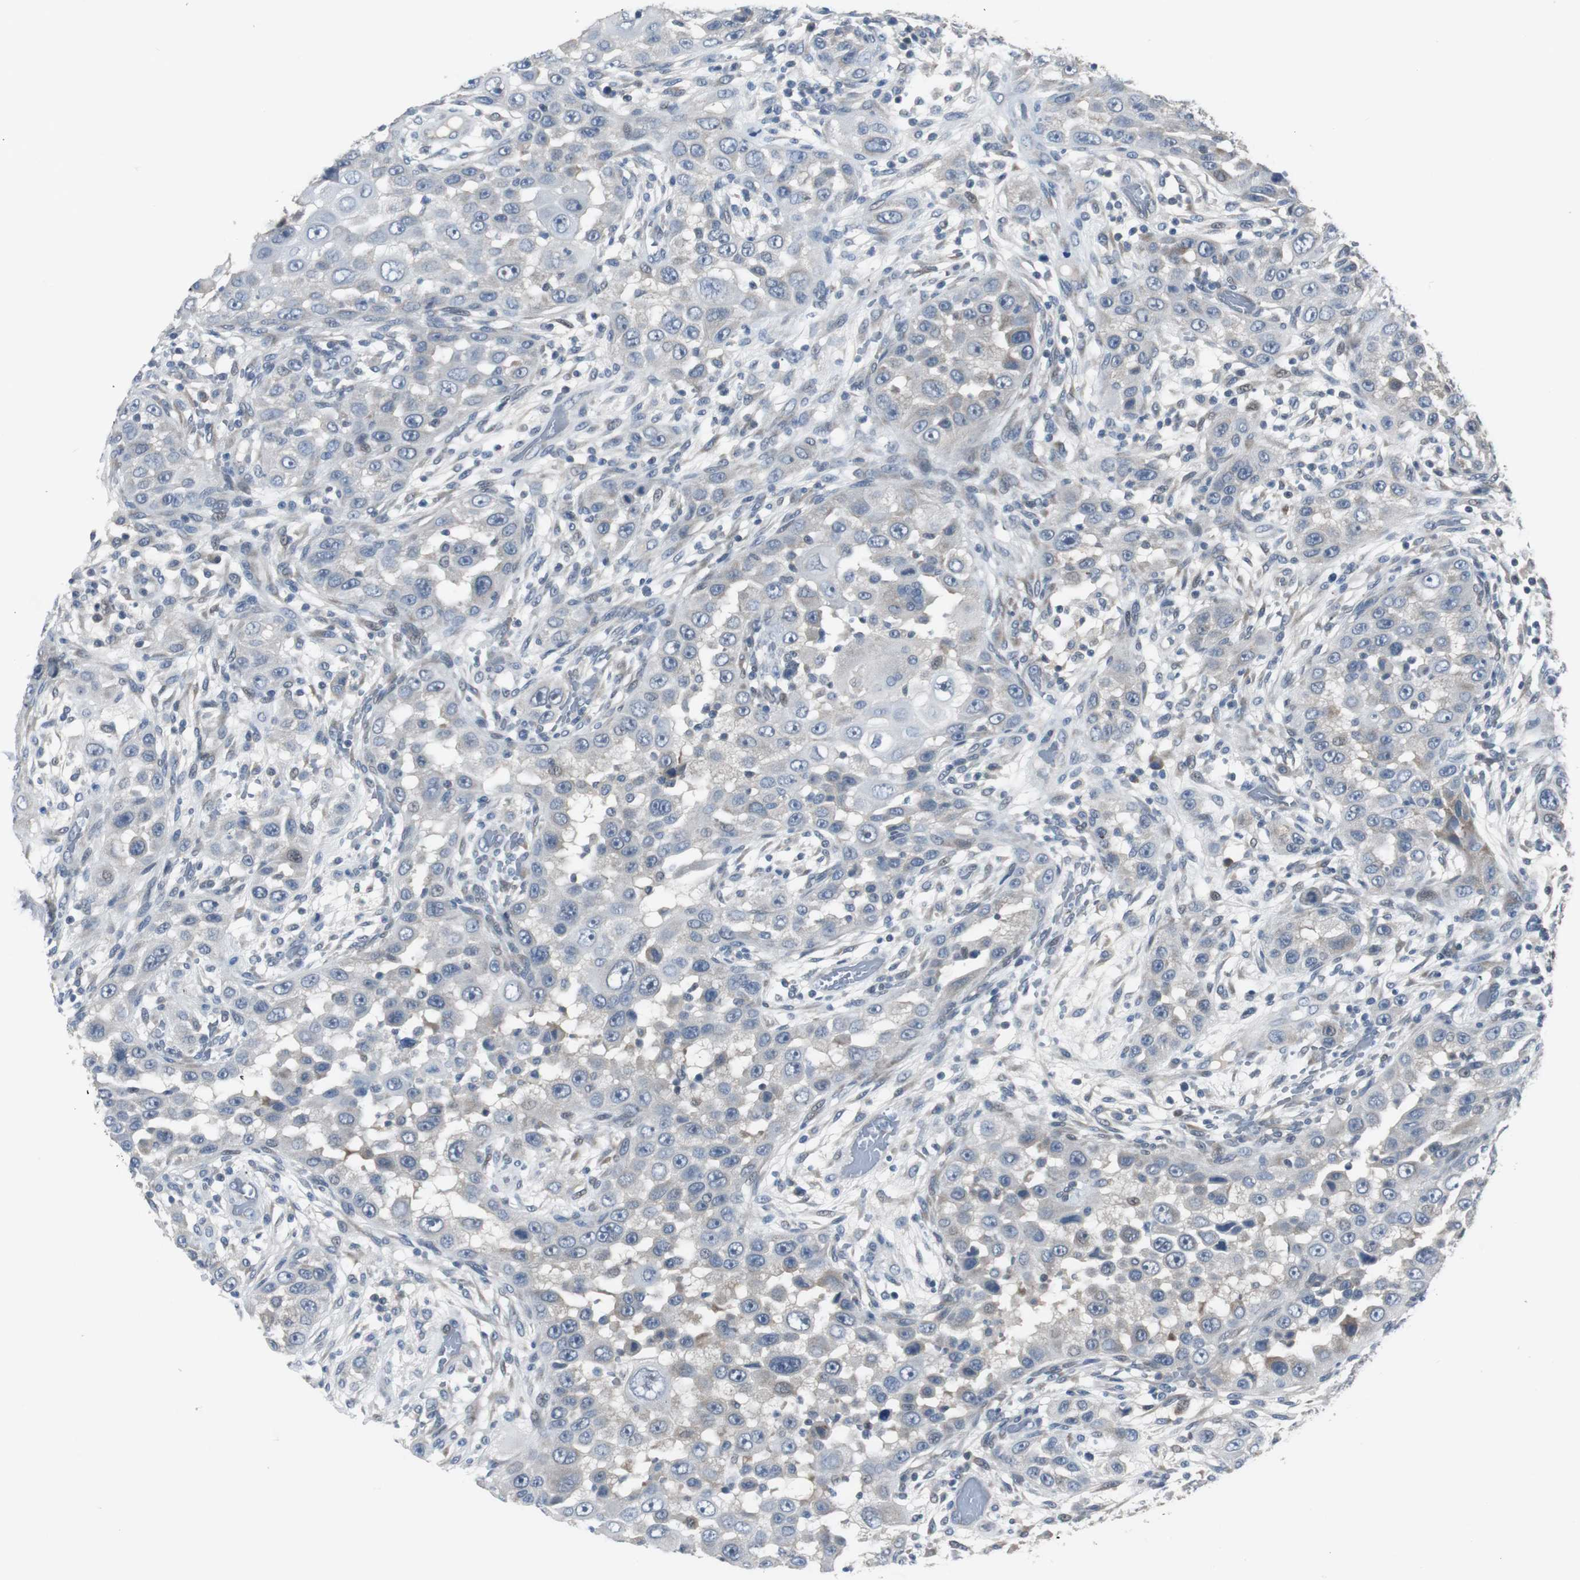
{"staining": {"intensity": "negative", "quantity": "none", "location": "none"}, "tissue": "head and neck cancer", "cell_type": "Tumor cells", "image_type": "cancer", "snomed": [{"axis": "morphology", "description": "Carcinoma, NOS"}, {"axis": "topography", "description": "Head-Neck"}], "caption": "IHC image of human head and neck cancer stained for a protein (brown), which exhibits no staining in tumor cells.", "gene": "MYT1", "patient": {"sex": "male", "age": 87}}